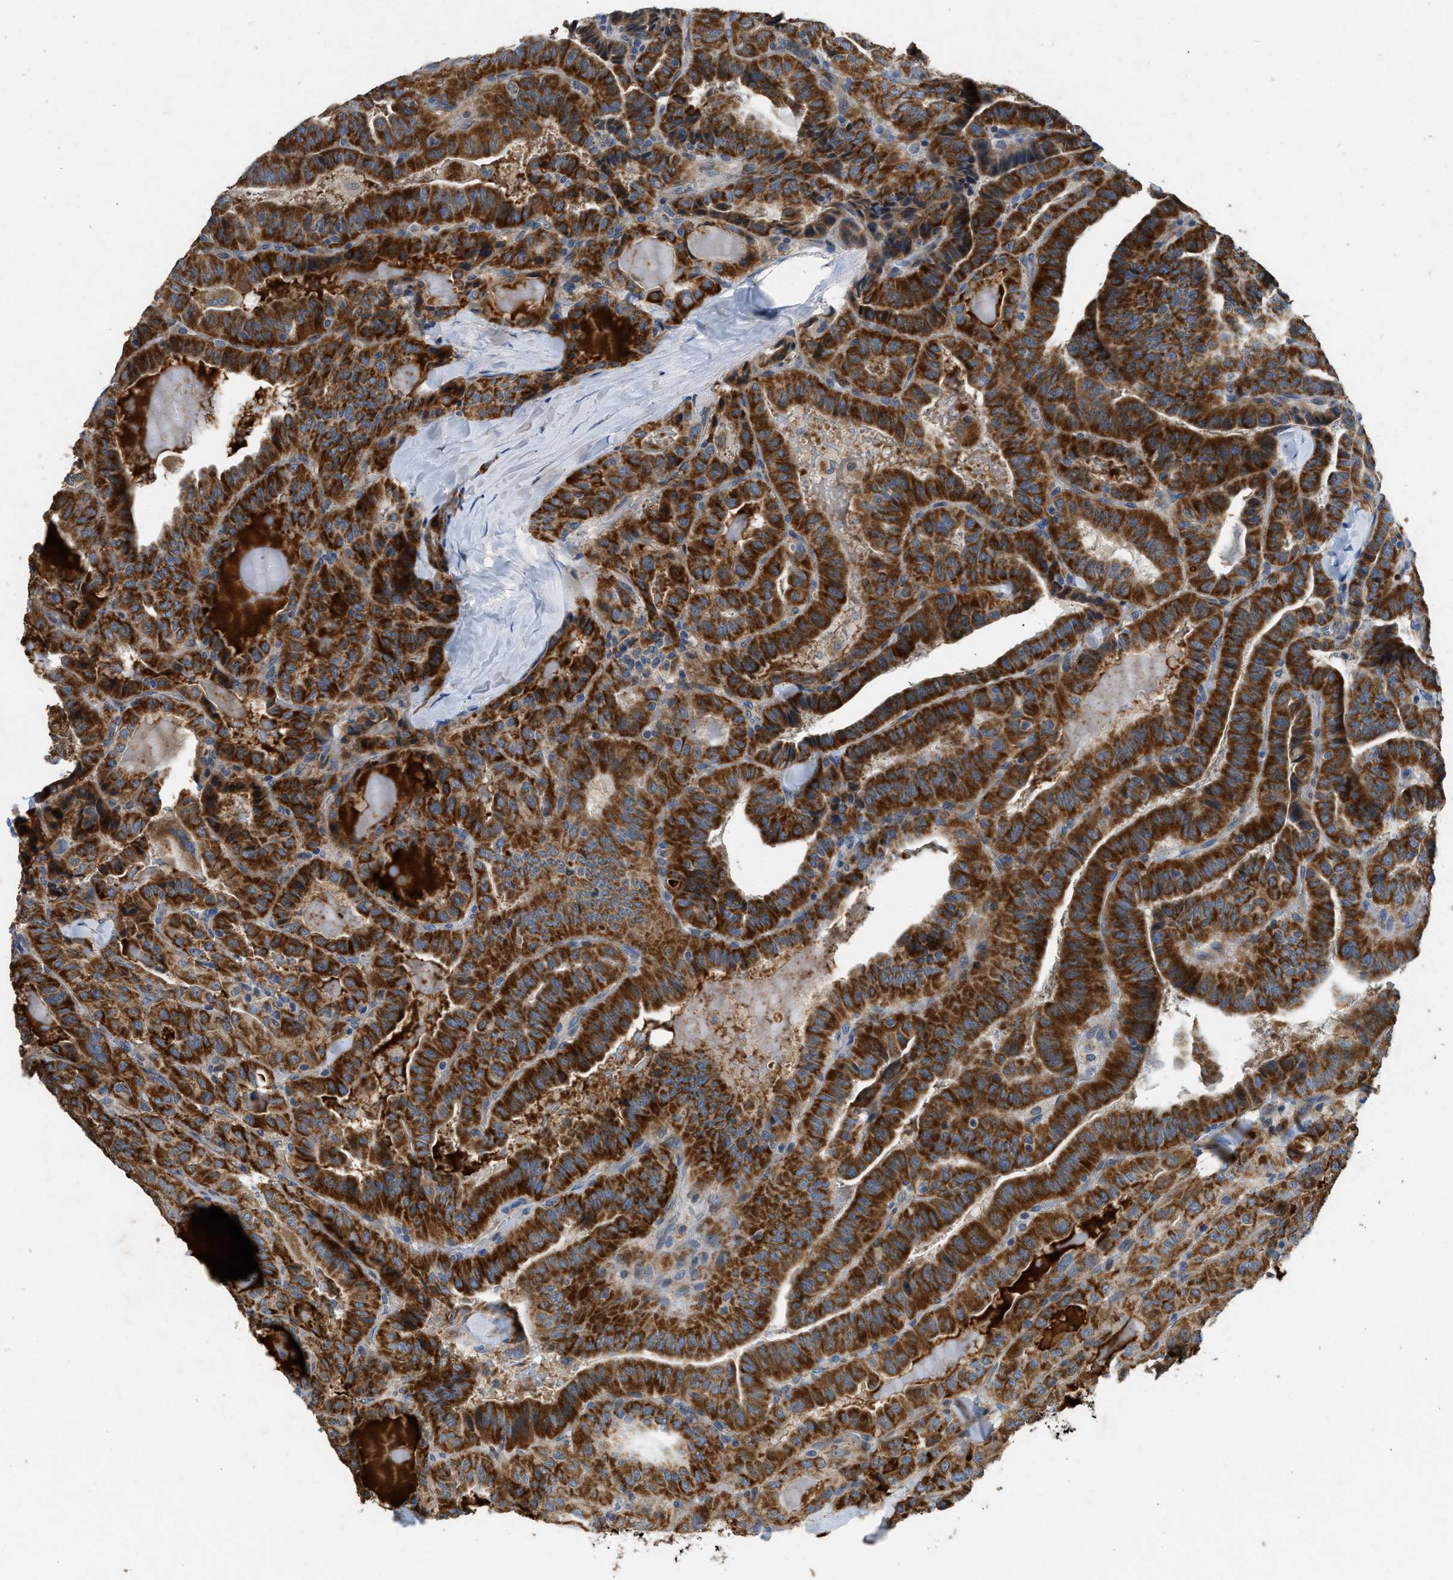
{"staining": {"intensity": "strong", "quantity": ">75%", "location": "cytoplasmic/membranous"}, "tissue": "thyroid cancer", "cell_type": "Tumor cells", "image_type": "cancer", "snomed": [{"axis": "morphology", "description": "Papillary adenocarcinoma, NOS"}, {"axis": "topography", "description": "Thyroid gland"}], "caption": "There is high levels of strong cytoplasmic/membranous staining in tumor cells of thyroid cancer (papillary adenocarcinoma), as demonstrated by immunohistochemical staining (brown color).", "gene": "TMEM150A", "patient": {"sex": "male", "age": 77}}